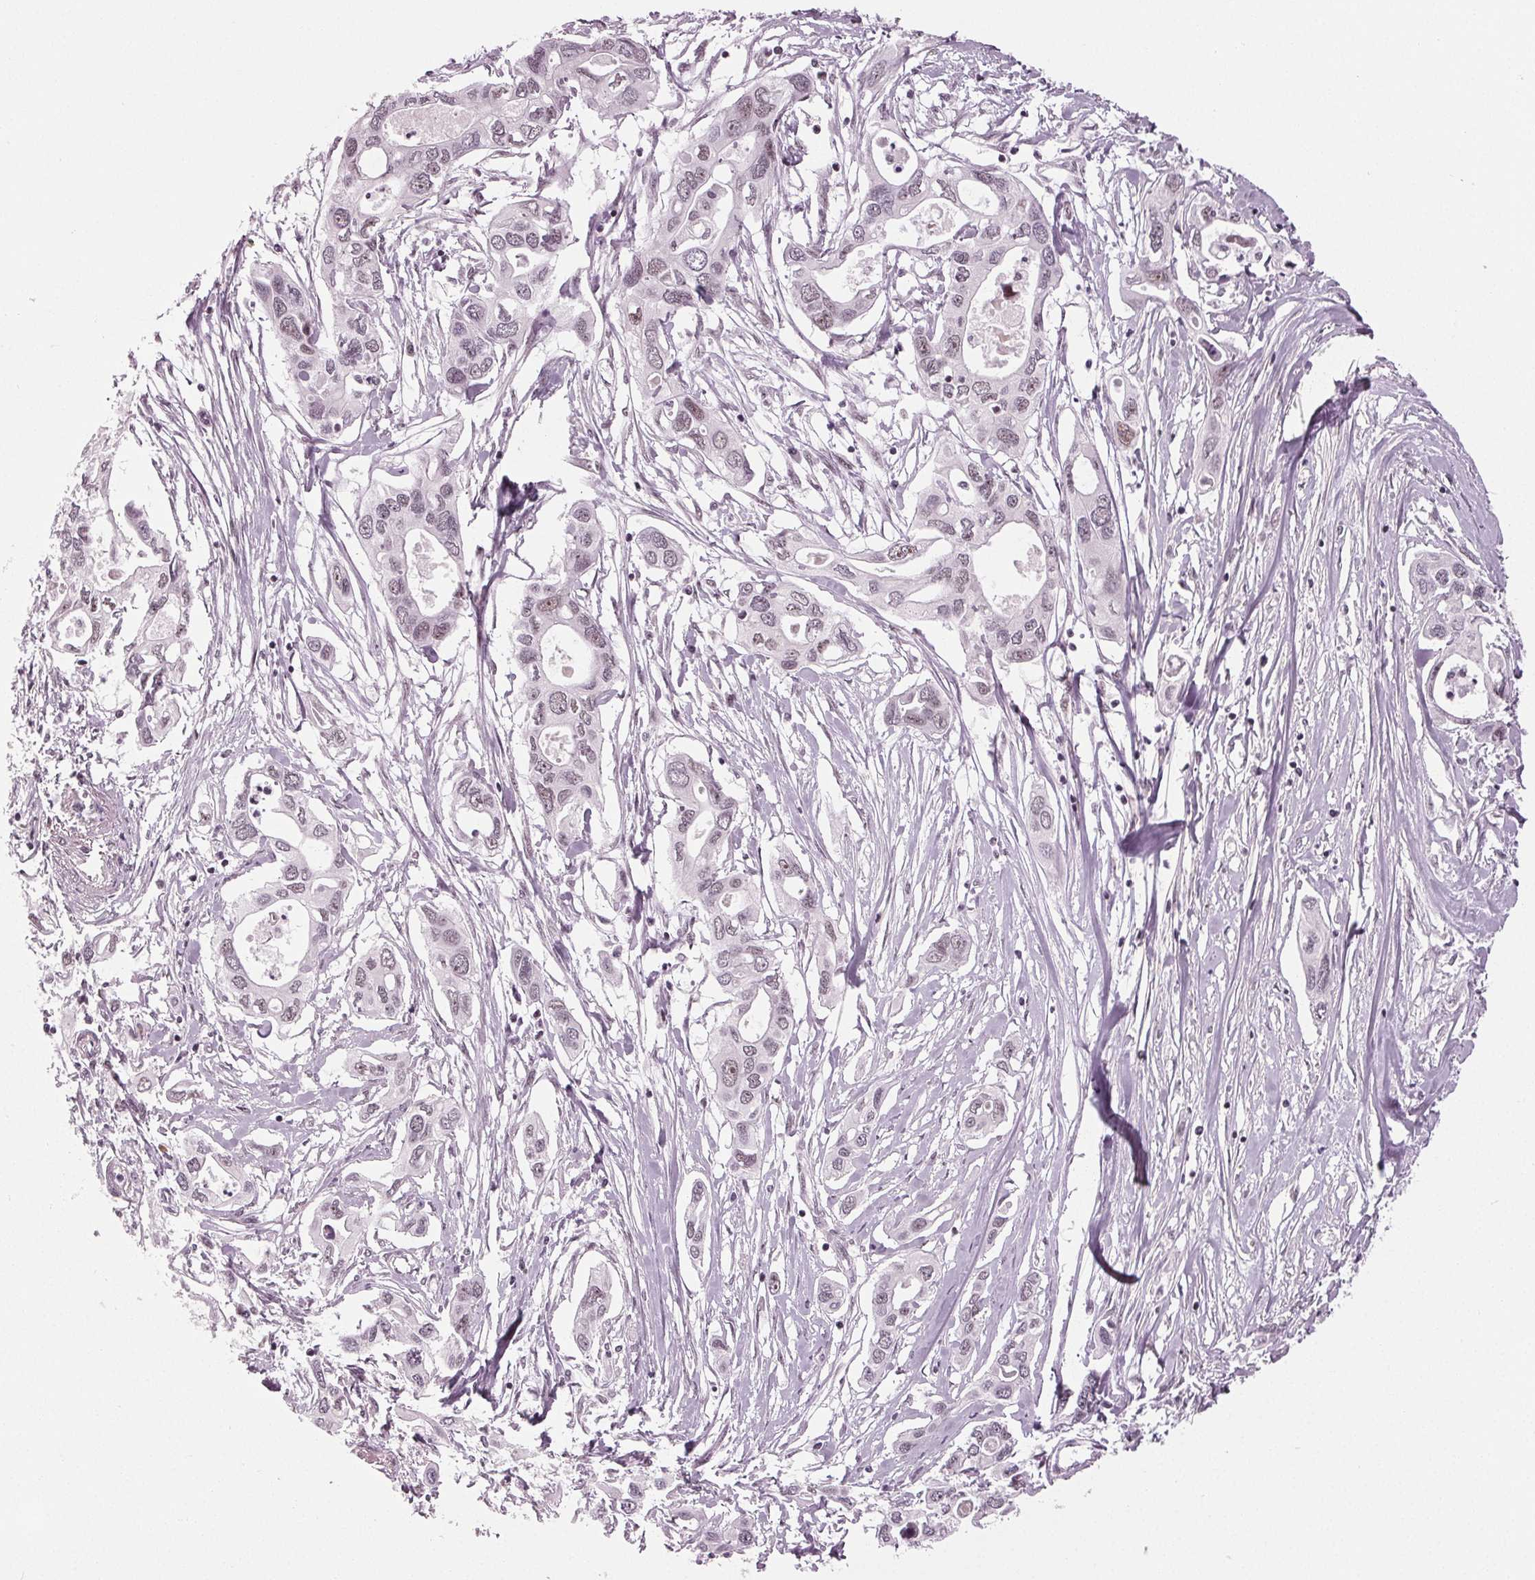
{"staining": {"intensity": "negative", "quantity": "none", "location": "none"}, "tissue": "pancreatic cancer", "cell_type": "Tumor cells", "image_type": "cancer", "snomed": [{"axis": "morphology", "description": "Adenocarcinoma, NOS"}, {"axis": "topography", "description": "Pancreas"}], "caption": "Immunohistochemistry histopathology image of neoplastic tissue: human pancreatic adenocarcinoma stained with DAB displays no significant protein staining in tumor cells.", "gene": "DDX41", "patient": {"sex": "male", "age": 60}}